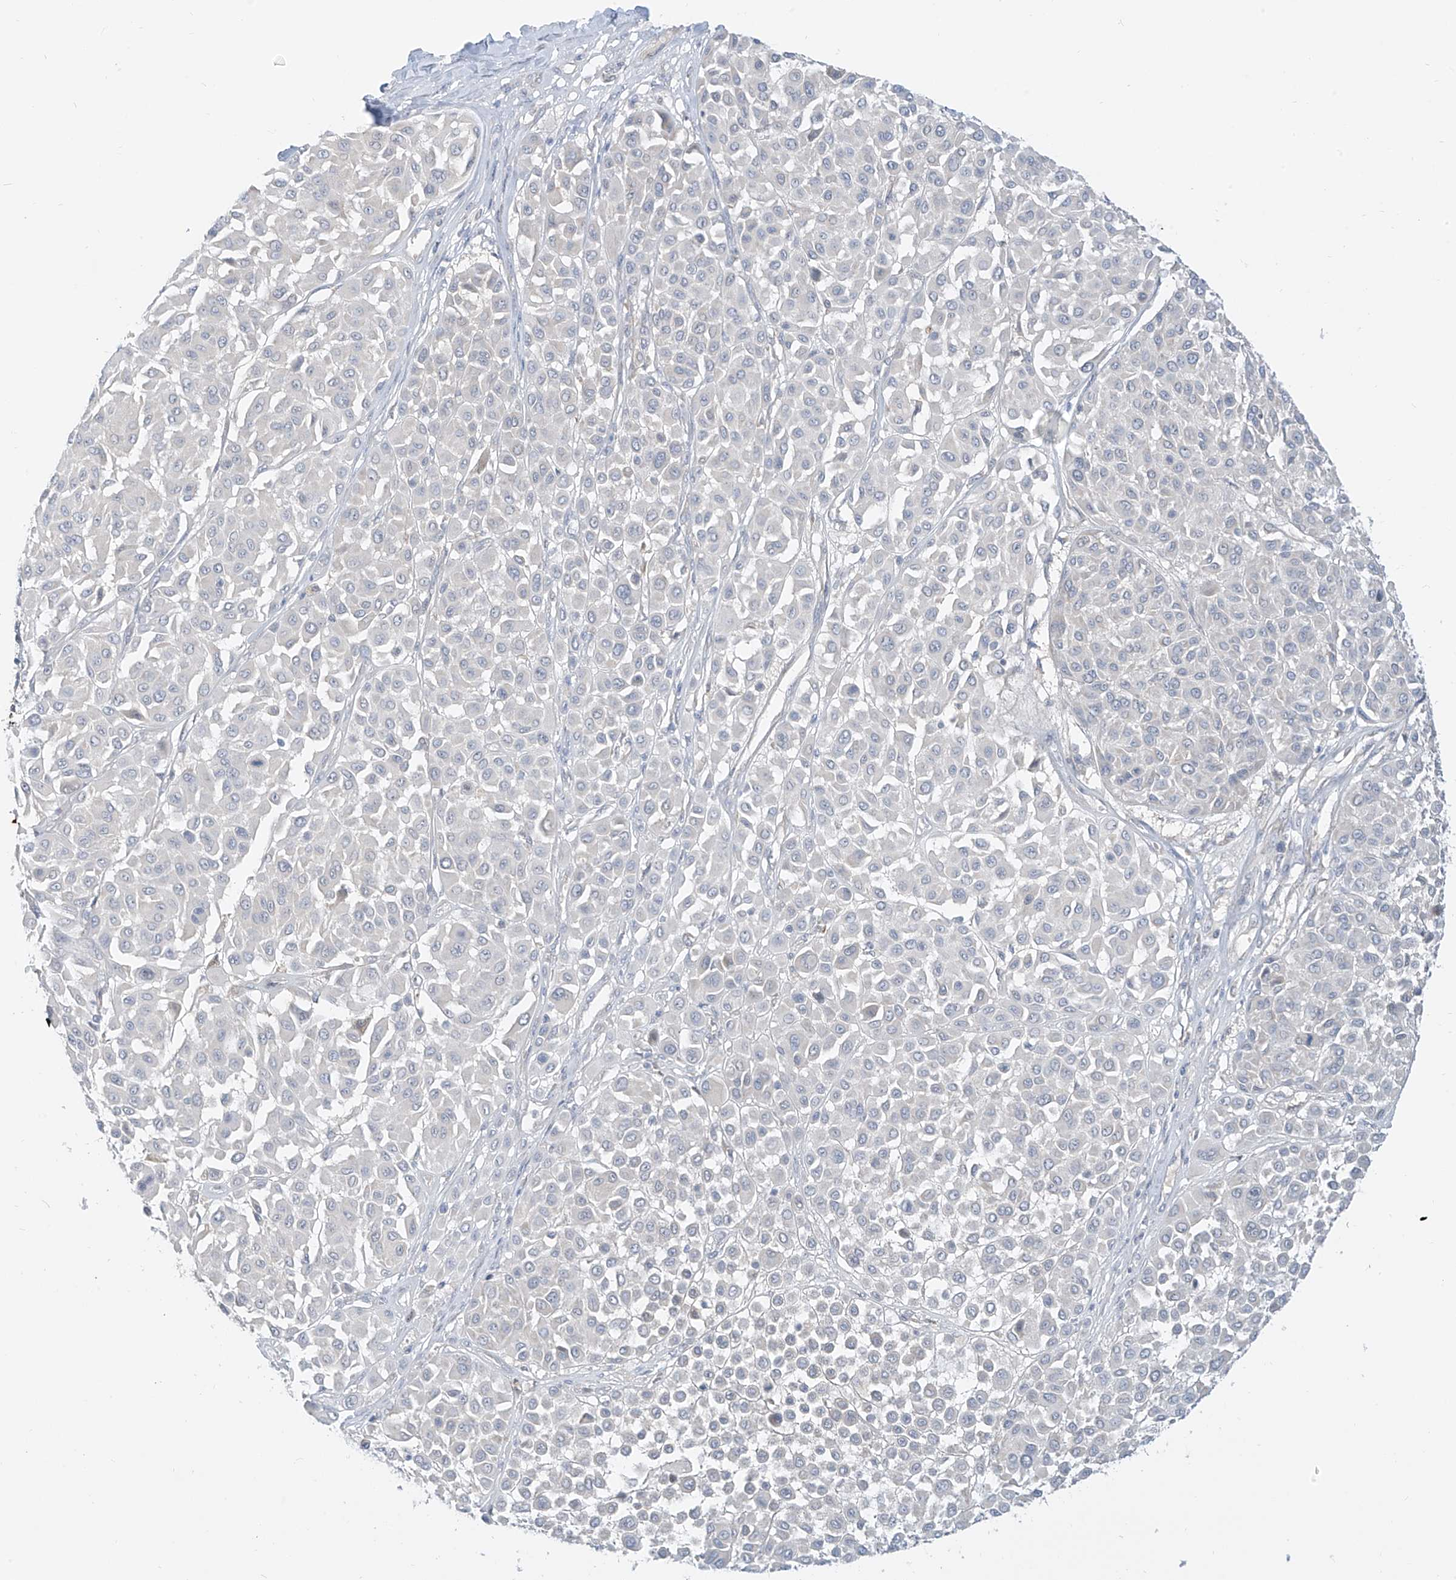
{"staining": {"intensity": "negative", "quantity": "none", "location": "none"}, "tissue": "melanoma", "cell_type": "Tumor cells", "image_type": "cancer", "snomed": [{"axis": "morphology", "description": "Malignant melanoma, Metastatic site"}, {"axis": "topography", "description": "Soft tissue"}], "caption": "DAB (3,3'-diaminobenzidine) immunohistochemical staining of malignant melanoma (metastatic site) shows no significant expression in tumor cells. (DAB immunohistochemistry with hematoxylin counter stain).", "gene": "C2orf42", "patient": {"sex": "male", "age": 41}}